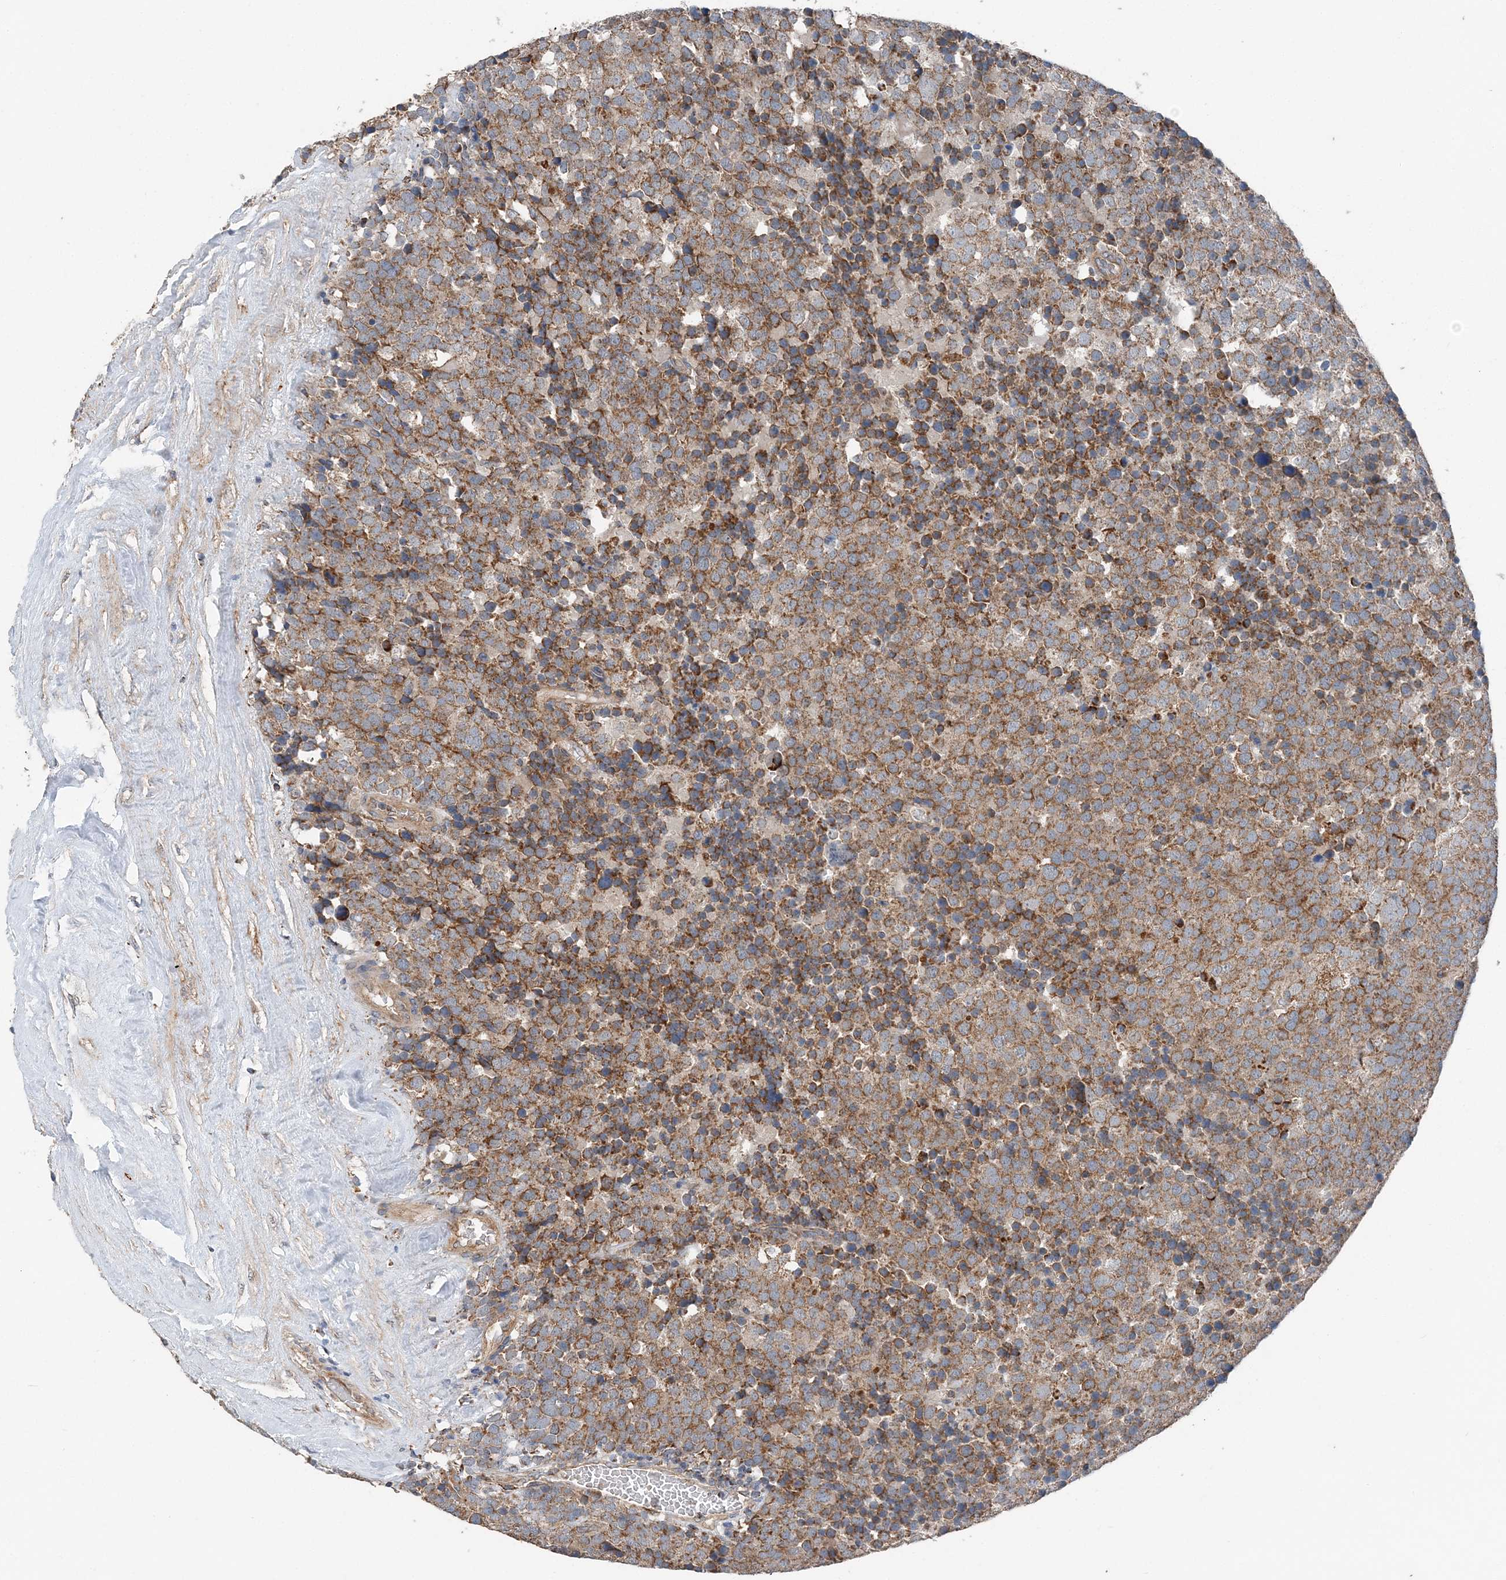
{"staining": {"intensity": "moderate", "quantity": ">75%", "location": "cytoplasmic/membranous"}, "tissue": "testis cancer", "cell_type": "Tumor cells", "image_type": "cancer", "snomed": [{"axis": "morphology", "description": "Seminoma, NOS"}, {"axis": "topography", "description": "Testis"}], "caption": "Immunohistochemical staining of testis cancer shows moderate cytoplasmic/membranous protein staining in about >75% of tumor cells.", "gene": "SPRY2", "patient": {"sex": "male", "age": 71}}